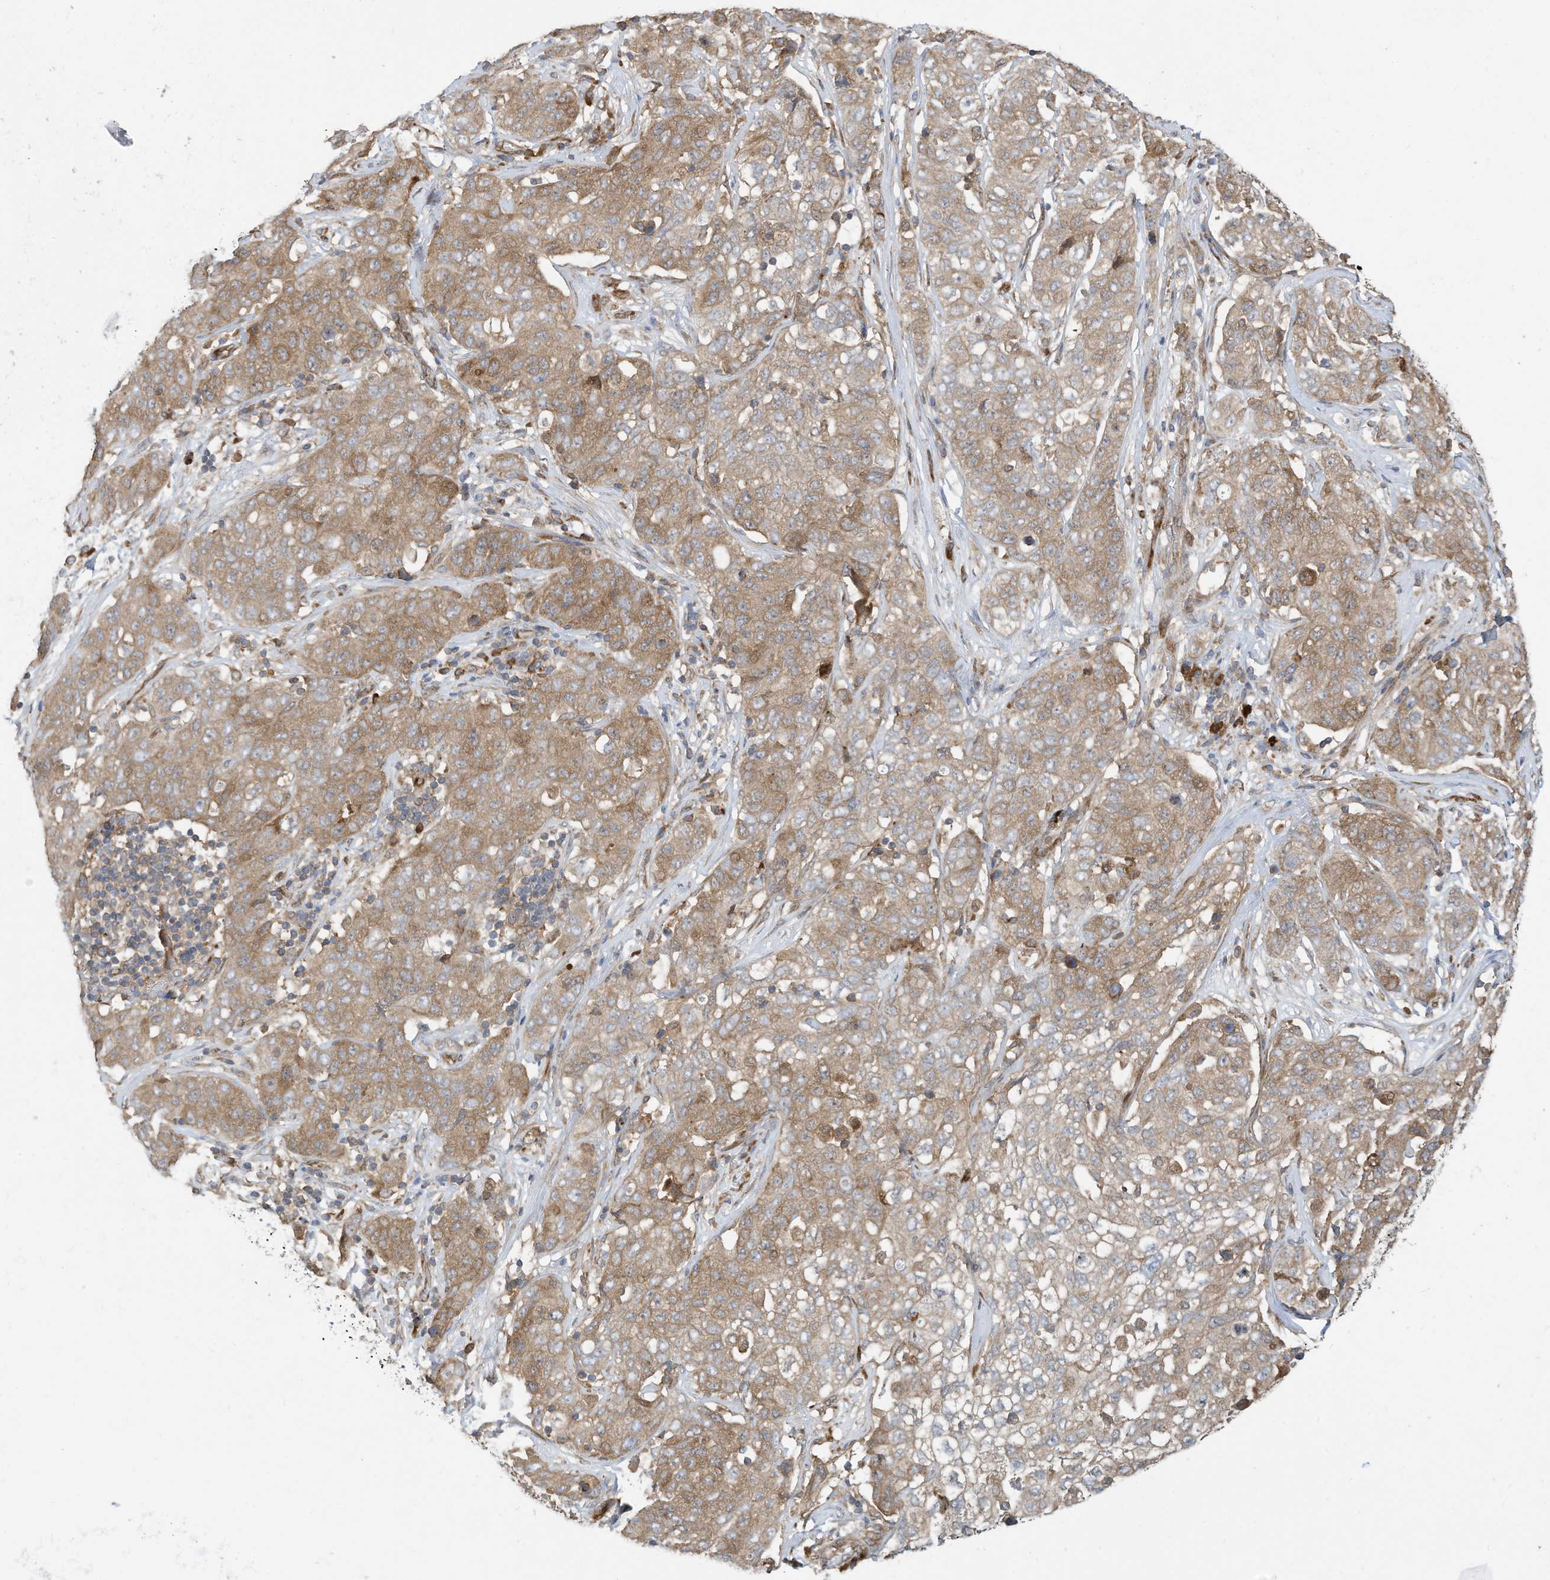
{"staining": {"intensity": "moderate", "quantity": ">75%", "location": "cytoplasmic/membranous"}, "tissue": "stomach cancer", "cell_type": "Tumor cells", "image_type": "cancer", "snomed": [{"axis": "morphology", "description": "Normal tissue, NOS"}, {"axis": "morphology", "description": "Adenocarcinoma, NOS"}, {"axis": "topography", "description": "Lymph node"}, {"axis": "topography", "description": "Stomach"}], "caption": "Protein expression analysis of human stomach adenocarcinoma reveals moderate cytoplasmic/membranous positivity in approximately >75% of tumor cells. (Stains: DAB in brown, nuclei in blue, Microscopy: brightfield microscopy at high magnification).", "gene": "USE1", "patient": {"sex": "male", "age": 48}}